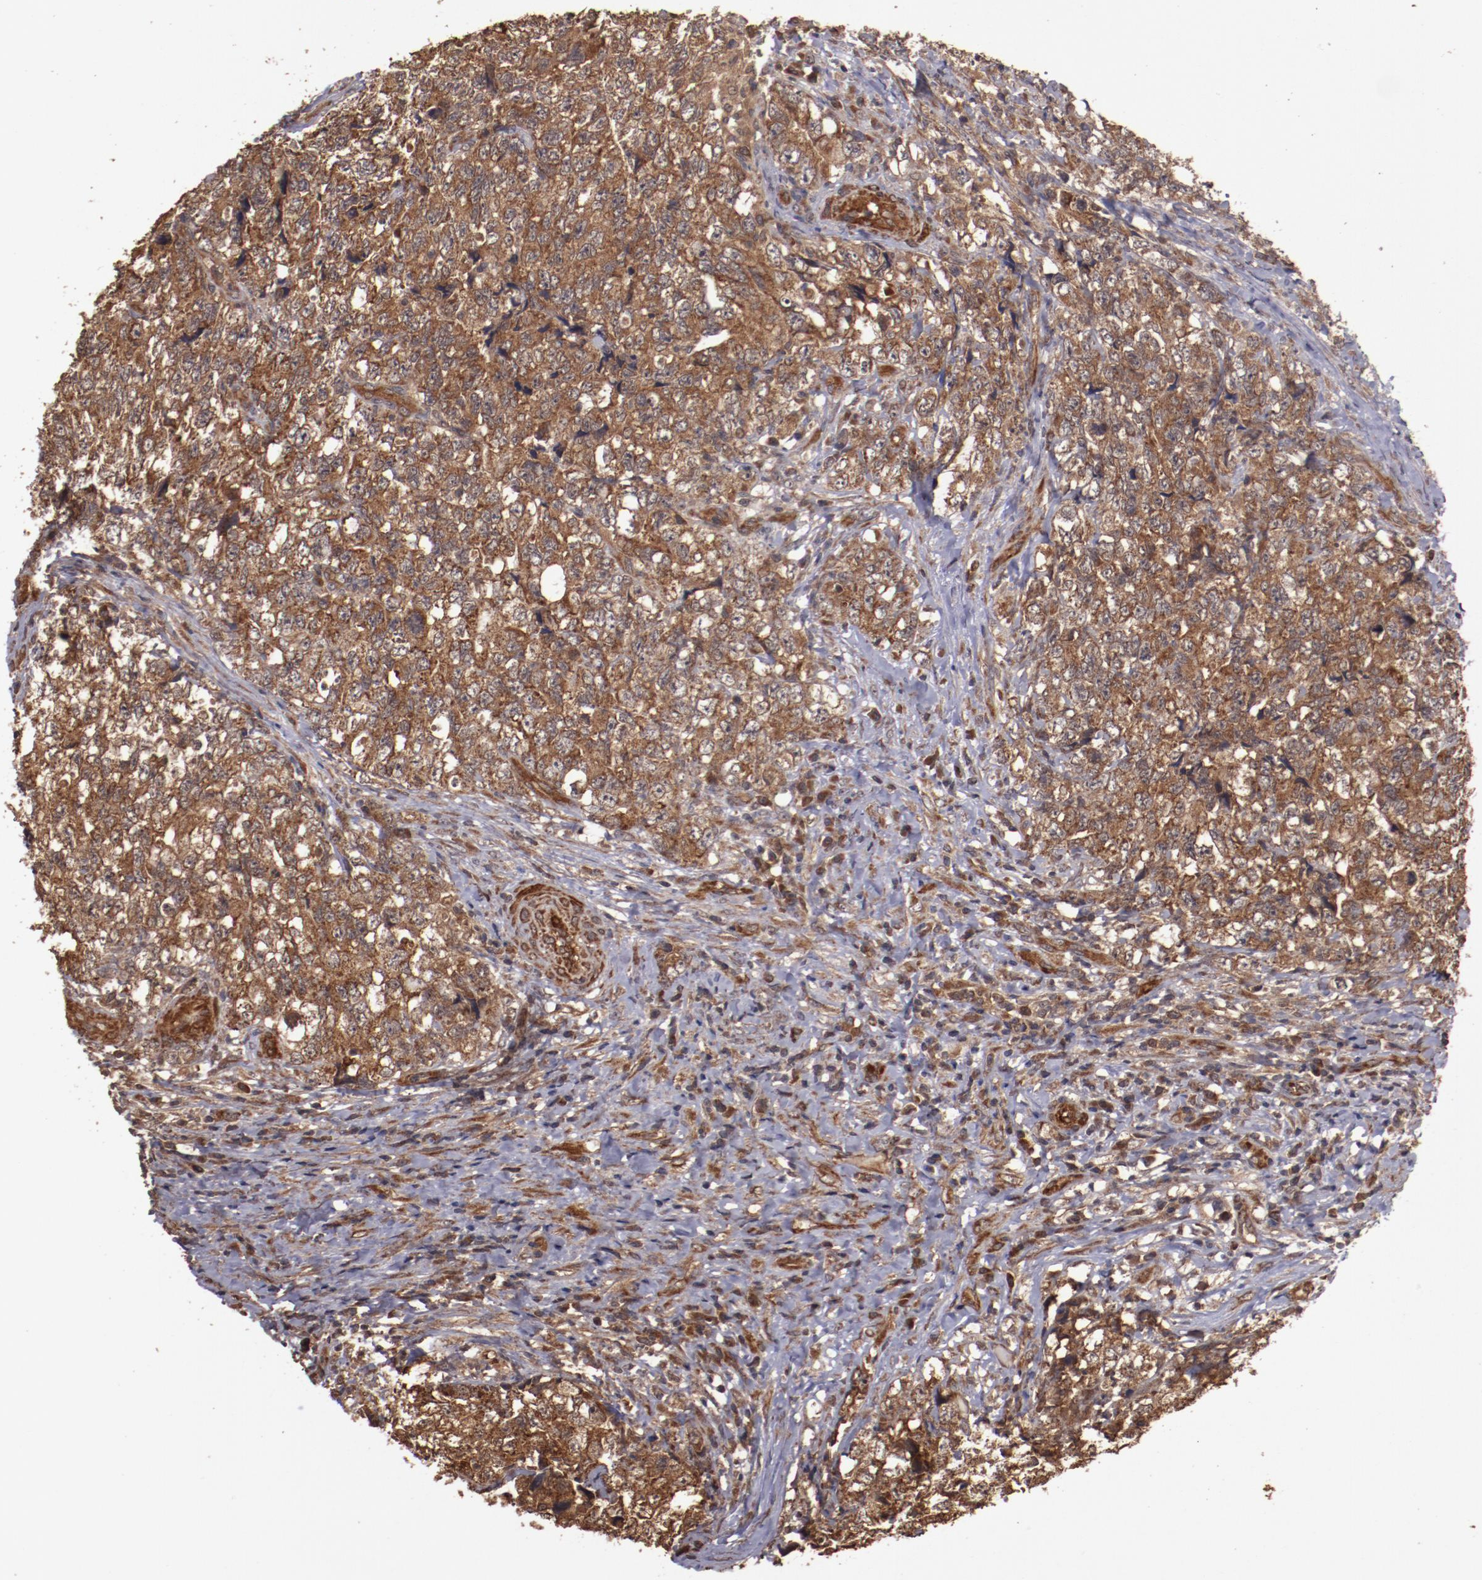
{"staining": {"intensity": "strong", "quantity": ">75%", "location": "cytoplasmic/membranous"}, "tissue": "testis cancer", "cell_type": "Tumor cells", "image_type": "cancer", "snomed": [{"axis": "morphology", "description": "Carcinoma, Embryonal, NOS"}, {"axis": "topography", "description": "Testis"}], "caption": "Immunohistochemistry (IHC) (DAB (3,3'-diaminobenzidine)) staining of testis cancer (embryonal carcinoma) reveals strong cytoplasmic/membranous protein expression in approximately >75% of tumor cells.", "gene": "TXNDC16", "patient": {"sex": "male", "age": 31}}